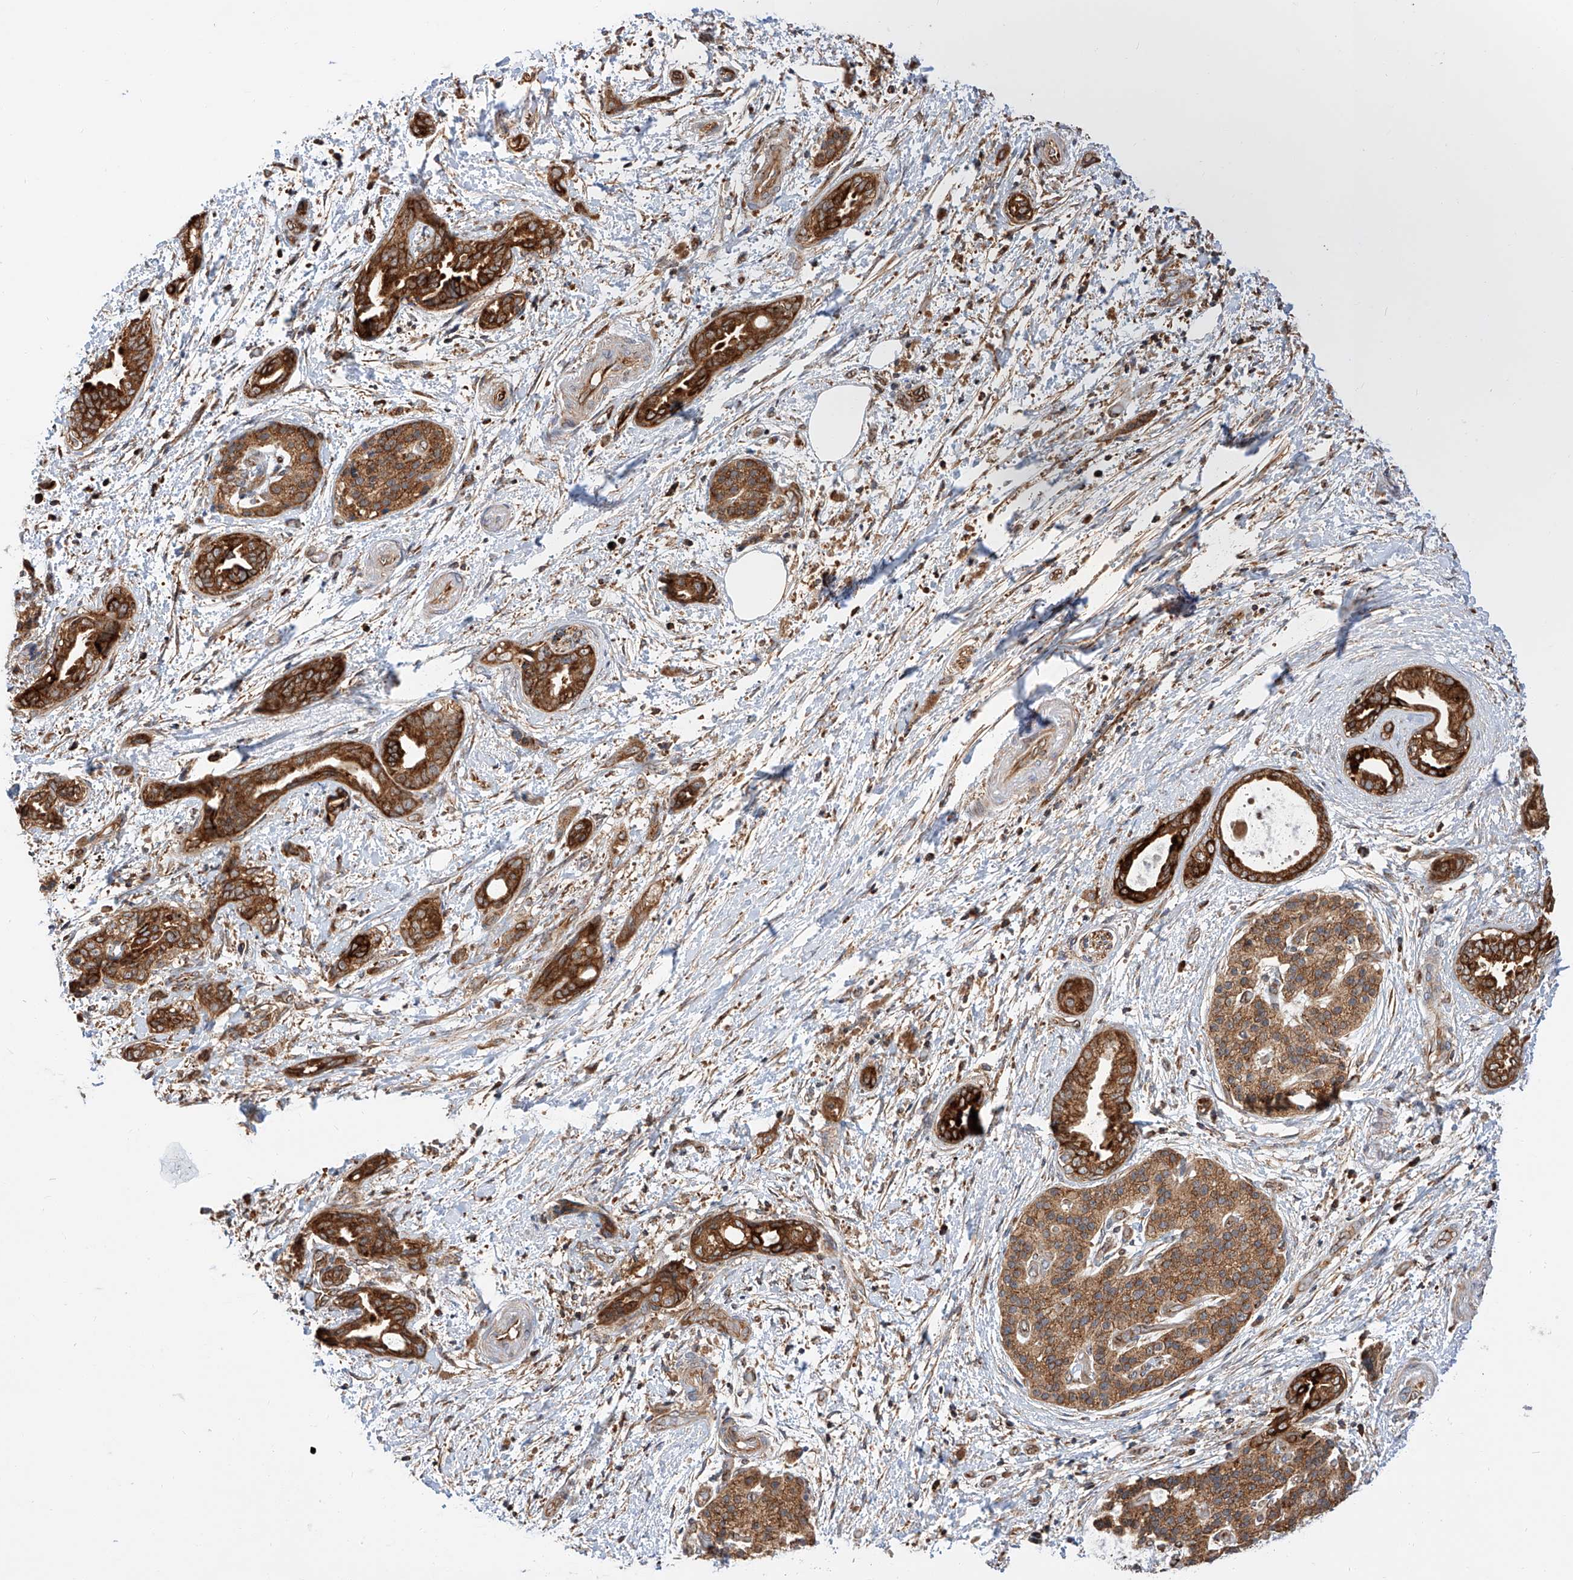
{"staining": {"intensity": "strong", "quantity": ">75%", "location": "cytoplasmic/membranous"}, "tissue": "pancreatic cancer", "cell_type": "Tumor cells", "image_type": "cancer", "snomed": [{"axis": "morphology", "description": "Normal tissue, NOS"}, {"axis": "morphology", "description": "Adenocarcinoma, NOS"}, {"axis": "topography", "description": "Pancreas"}, {"axis": "topography", "description": "Peripheral nerve tissue"}], "caption": "Pancreatic cancer stained with a protein marker demonstrates strong staining in tumor cells.", "gene": "ISCA2", "patient": {"sex": "female", "age": 63}}